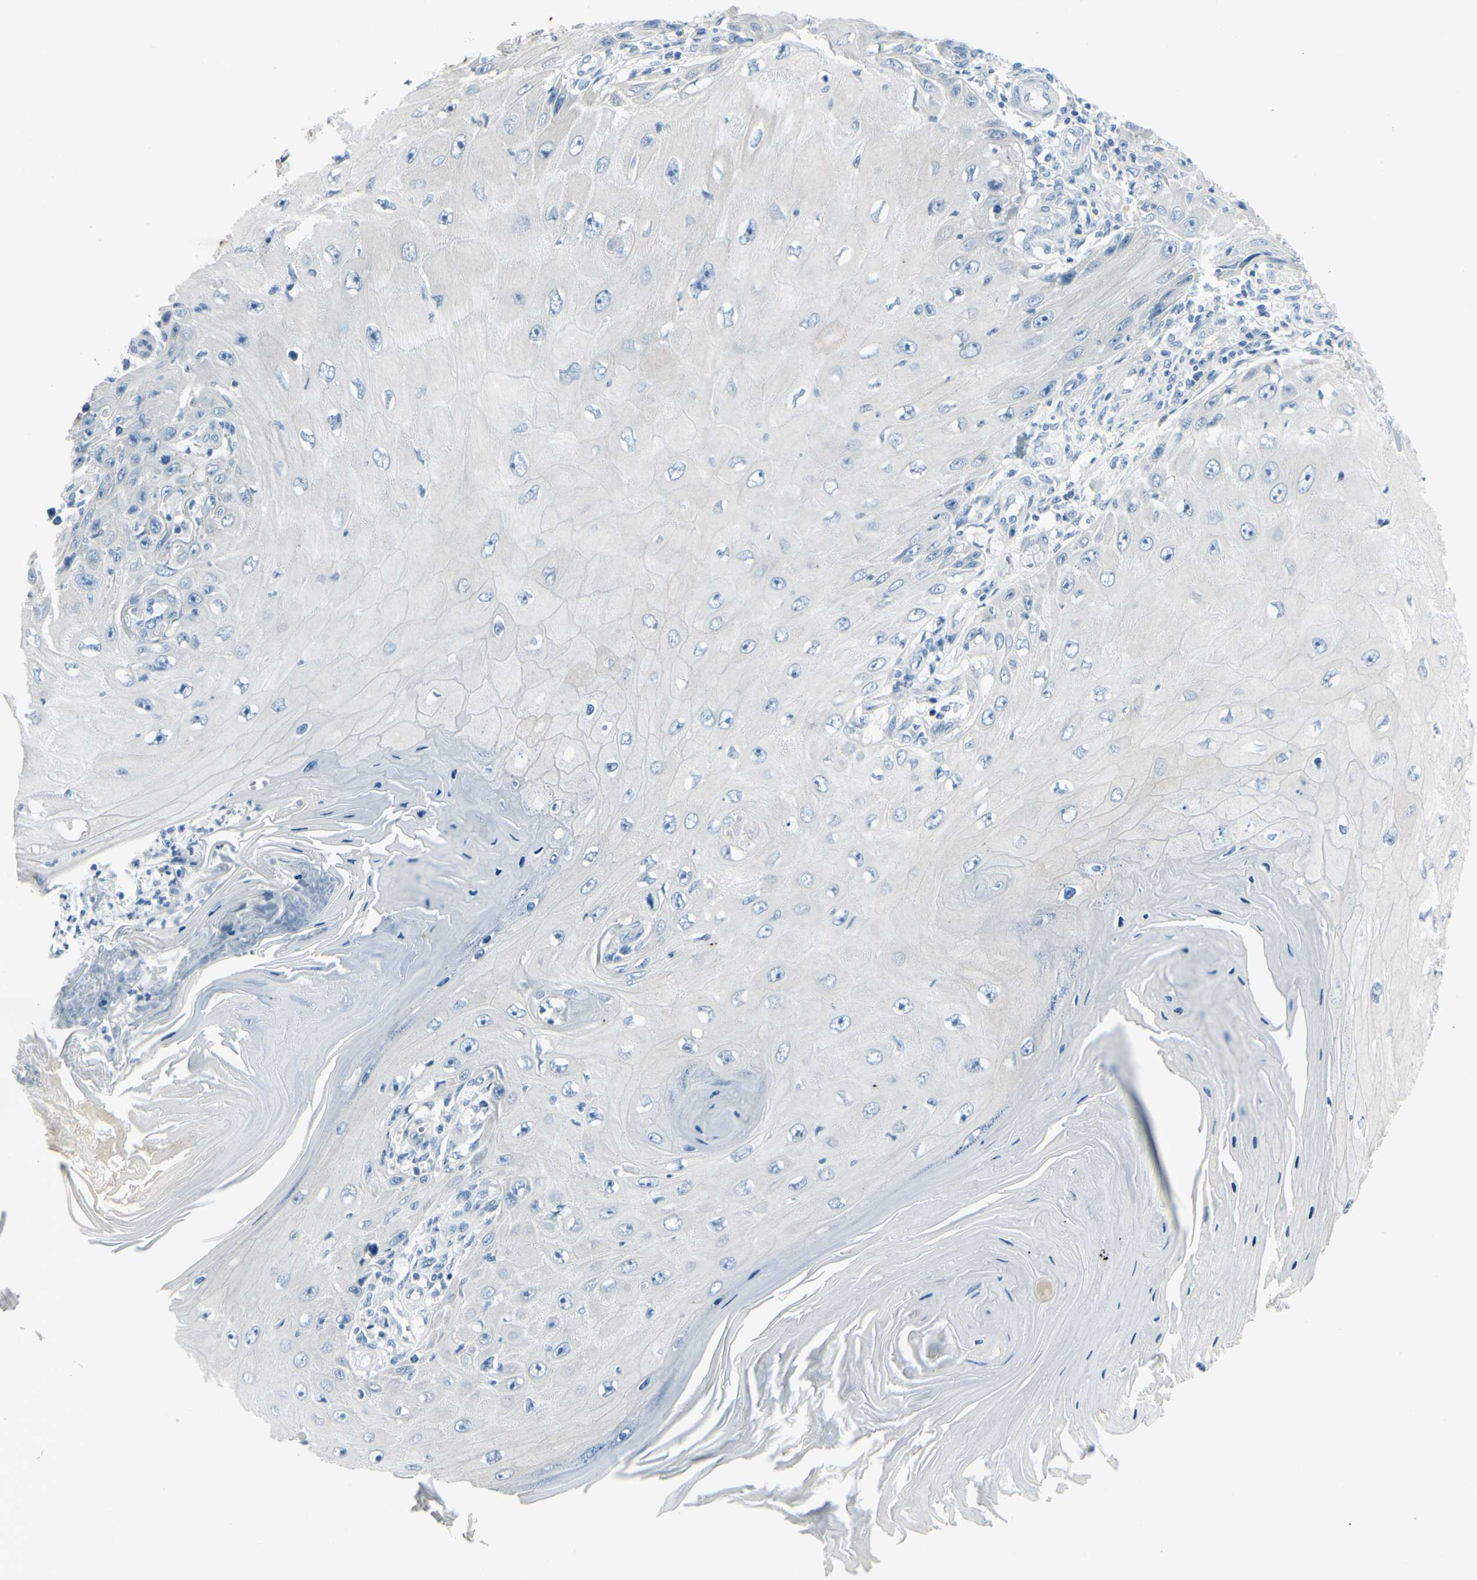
{"staining": {"intensity": "negative", "quantity": "none", "location": "none"}, "tissue": "skin cancer", "cell_type": "Tumor cells", "image_type": "cancer", "snomed": [{"axis": "morphology", "description": "Squamous cell carcinoma, NOS"}, {"axis": "topography", "description": "Skin"}], "caption": "An image of skin cancer stained for a protein displays no brown staining in tumor cells.", "gene": "SNAP91", "patient": {"sex": "female", "age": 73}}